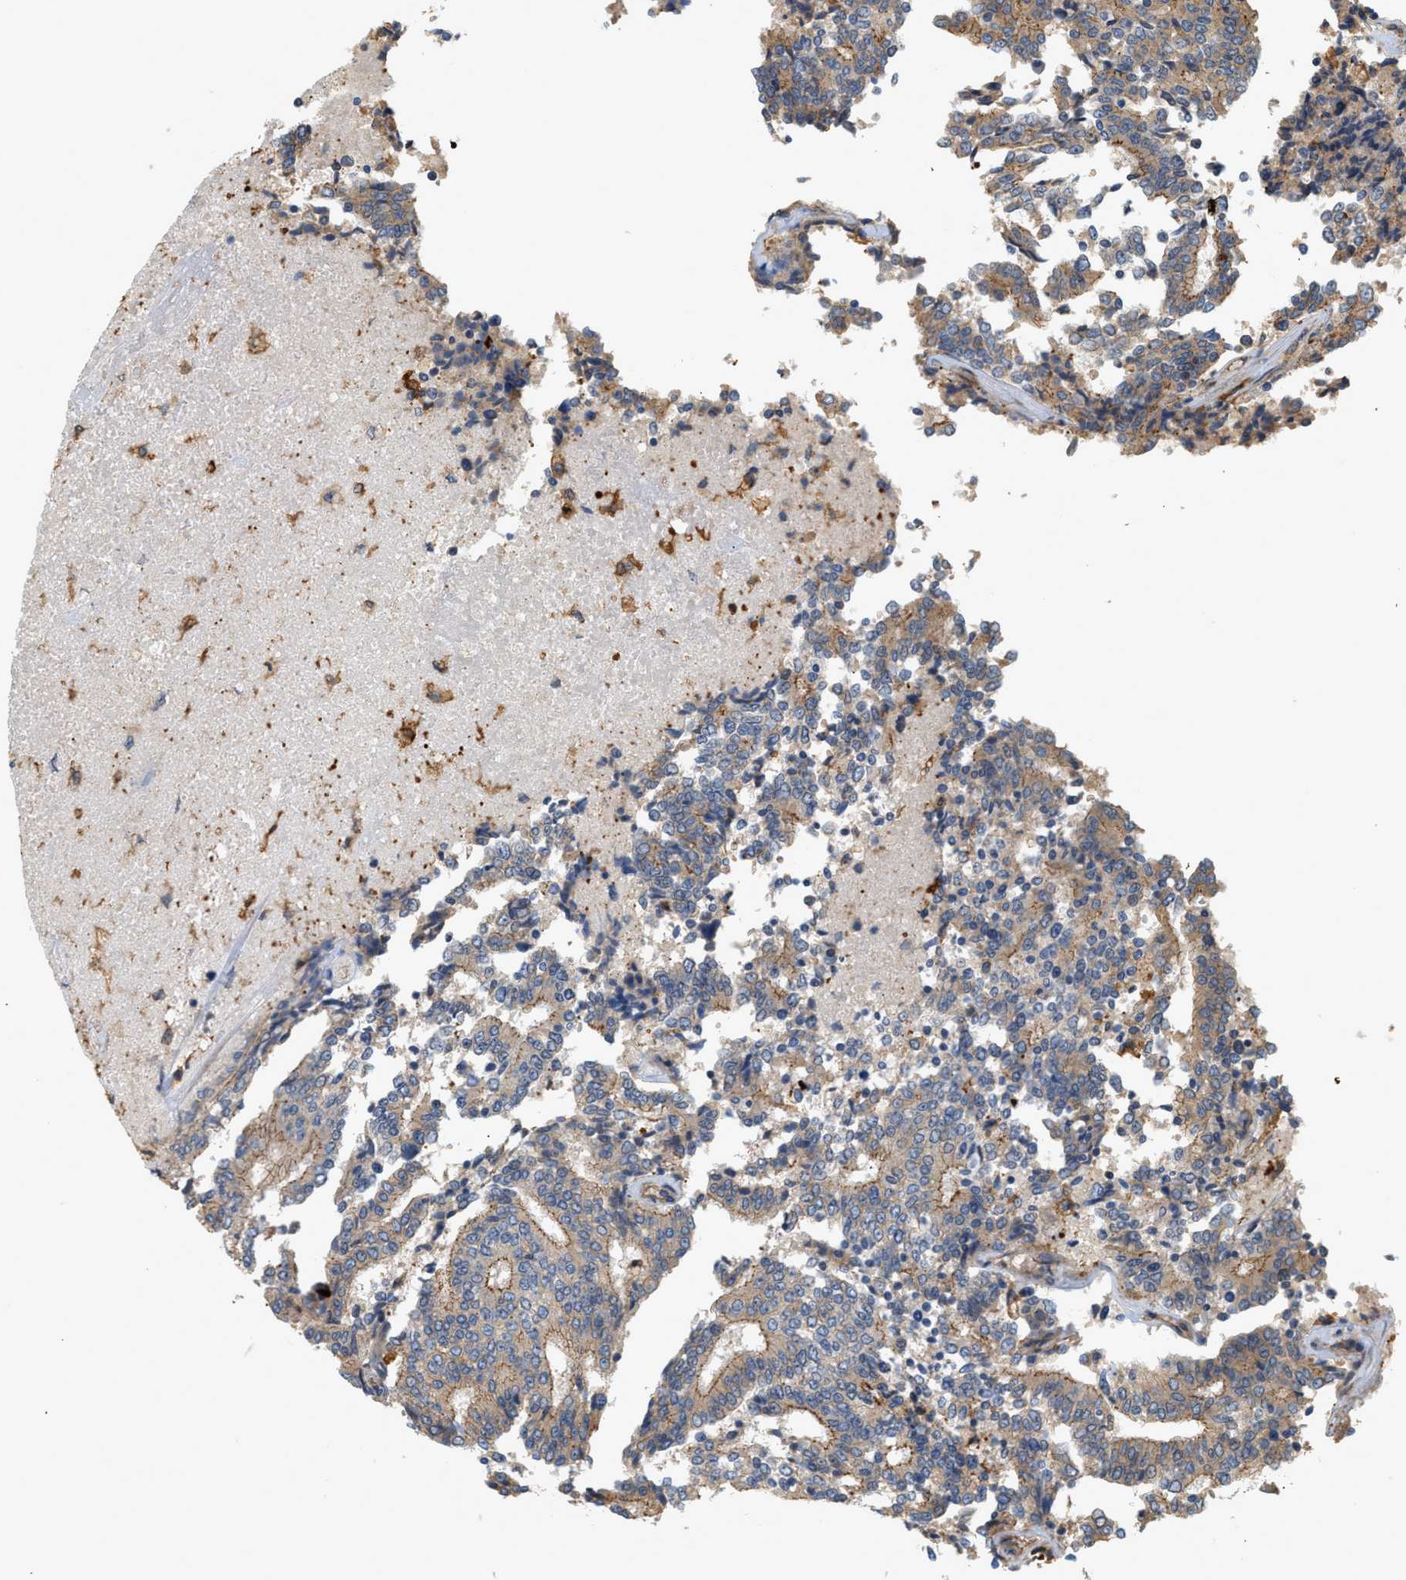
{"staining": {"intensity": "moderate", "quantity": ">75%", "location": "cytoplasmic/membranous"}, "tissue": "prostate cancer", "cell_type": "Tumor cells", "image_type": "cancer", "snomed": [{"axis": "morphology", "description": "Normal tissue, NOS"}, {"axis": "morphology", "description": "Adenocarcinoma, High grade"}, {"axis": "topography", "description": "Prostate"}, {"axis": "topography", "description": "Seminal veicle"}], "caption": "Moderate cytoplasmic/membranous protein staining is seen in approximately >75% of tumor cells in prostate adenocarcinoma (high-grade).", "gene": "CTXN1", "patient": {"sex": "male", "age": 55}}